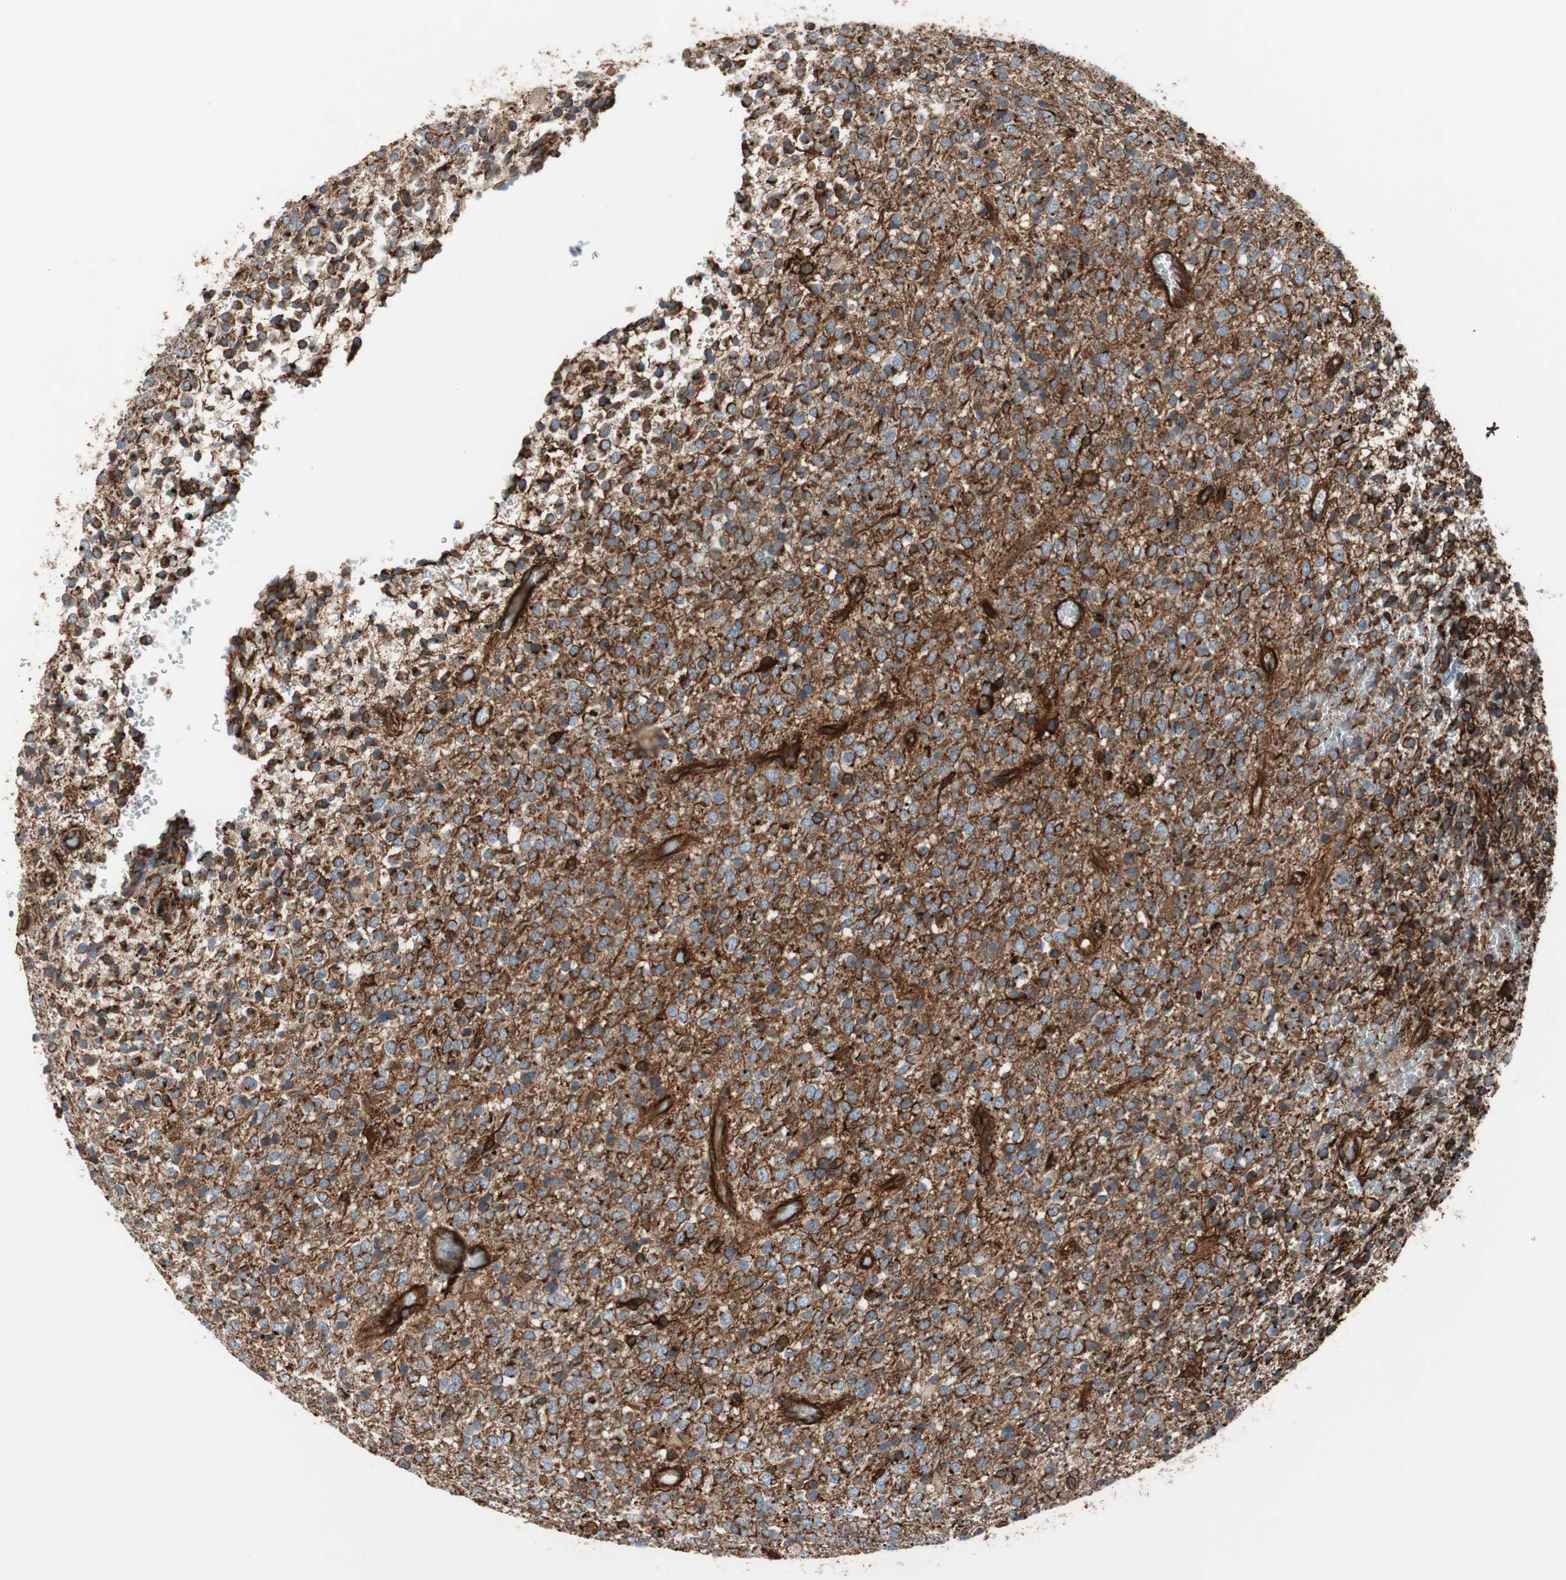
{"staining": {"intensity": "strong", "quantity": ">75%", "location": "cytoplasmic/membranous"}, "tissue": "glioma", "cell_type": "Tumor cells", "image_type": "cancer", "snomed": [{"axis": "morphology", "description": "Glioma, malignant, High grade"}, {"axis": "topography", "description": "pancreas cauda"}], "caption": "Strong cytoplasmic/membranous expression for a protein is appreciated in about >75% of tumor cells of malignant glioma (high-grade) using IHC.", "gene": "TCTA", "patient": {"sex": "male", "age": 60}}